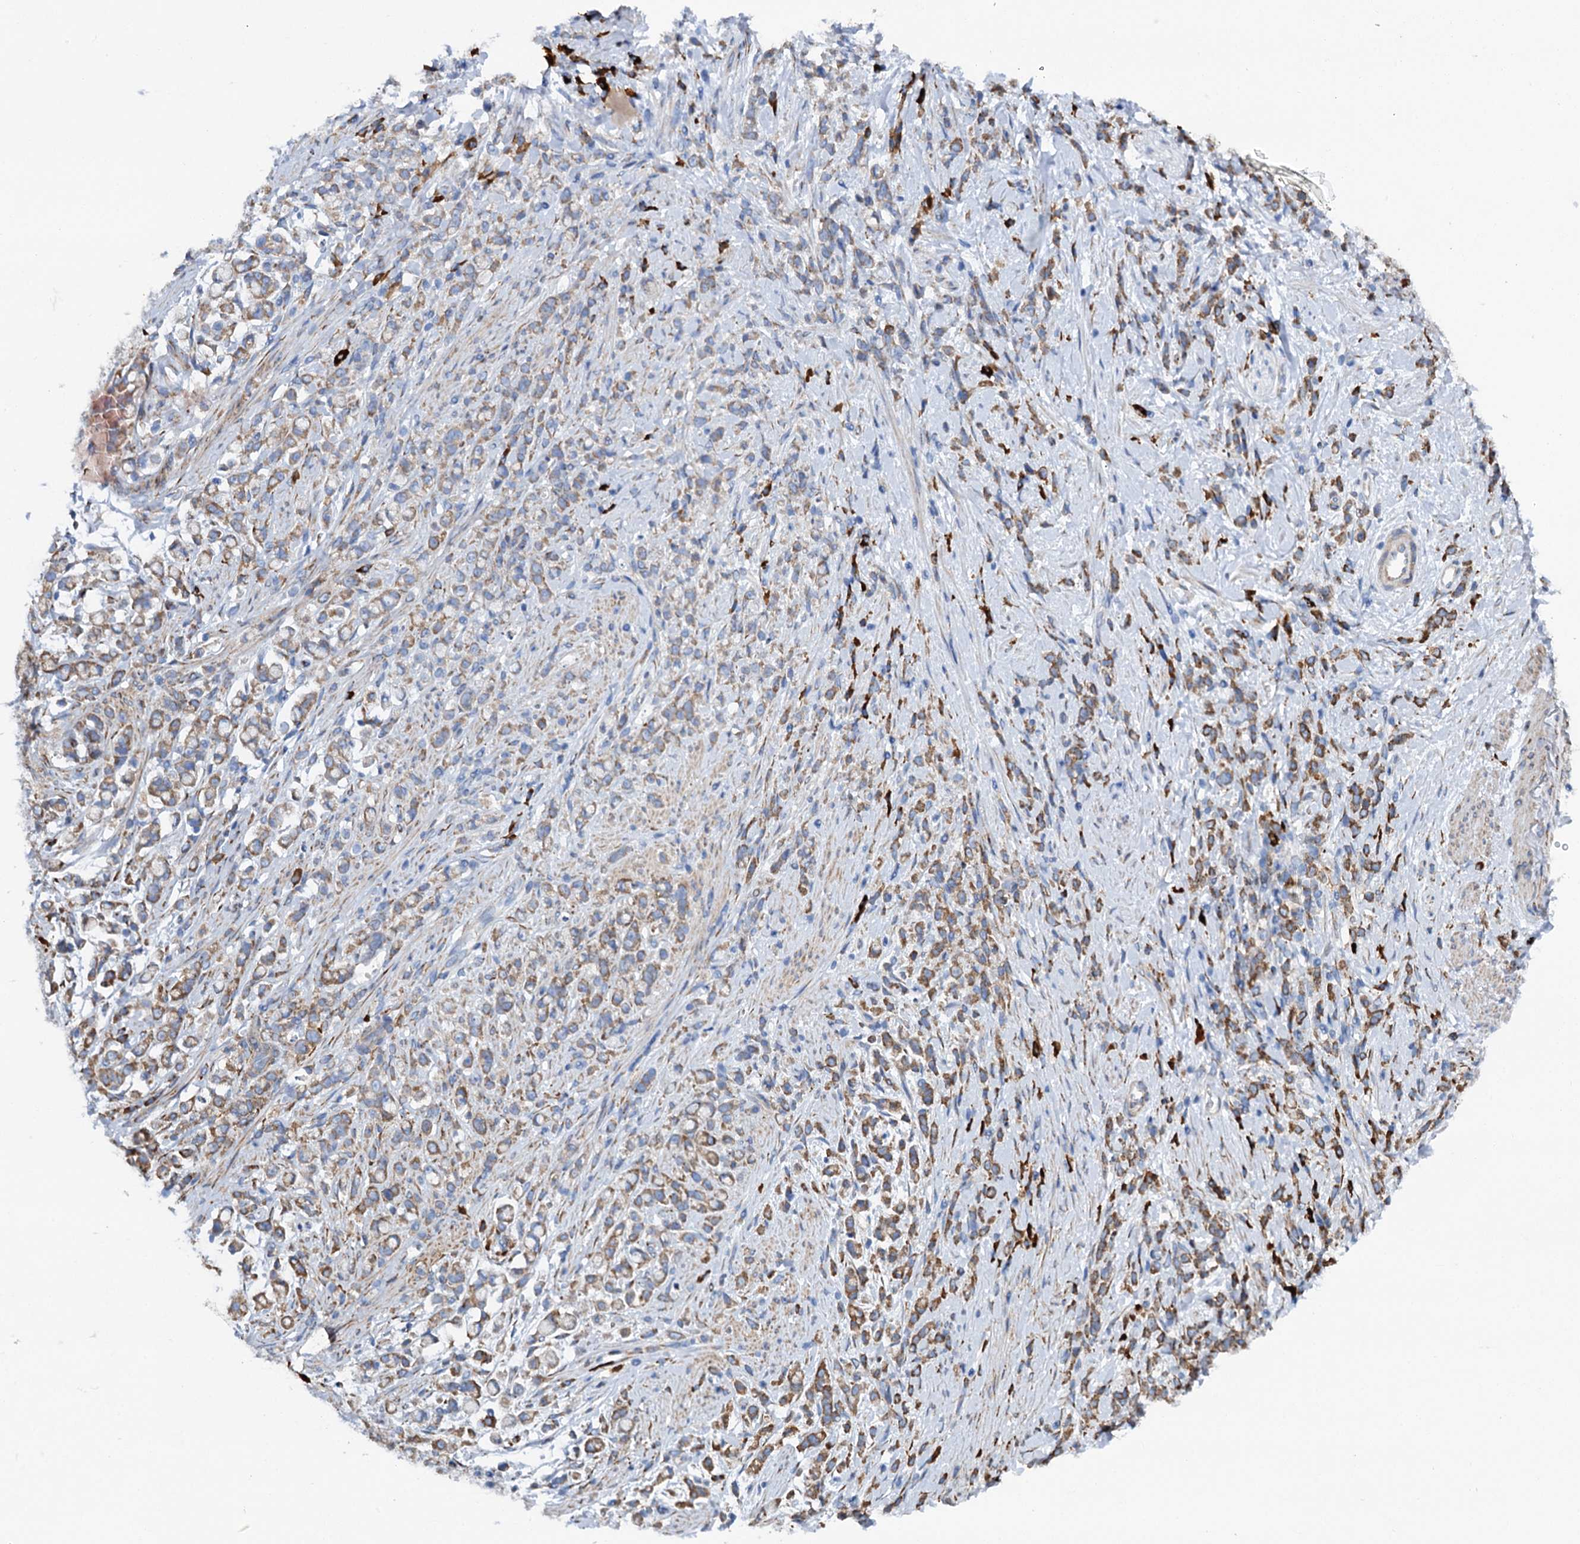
{"staining": {"intensity": "weak", "quantity": ">75%", "location": "cytoplasmic/membranous"}, "tissue": "stomach cancer", "cell_type": "Tumor cells", "image_type": "cancer", "snomed": [{"axis": "morphology", "description": "Adenocarcinoma, NOS"}, {"axis": "topography", "description": "Stomach"}], "caption": "Immunohistochemical staining of stomach adenocarcinoma demonstrates low levels of weak cytoplasmic/membranous protein expression in approximately >75% of tumor cells.", "gene": "SHE", "patient": {"sex": "female", "age": 60}}